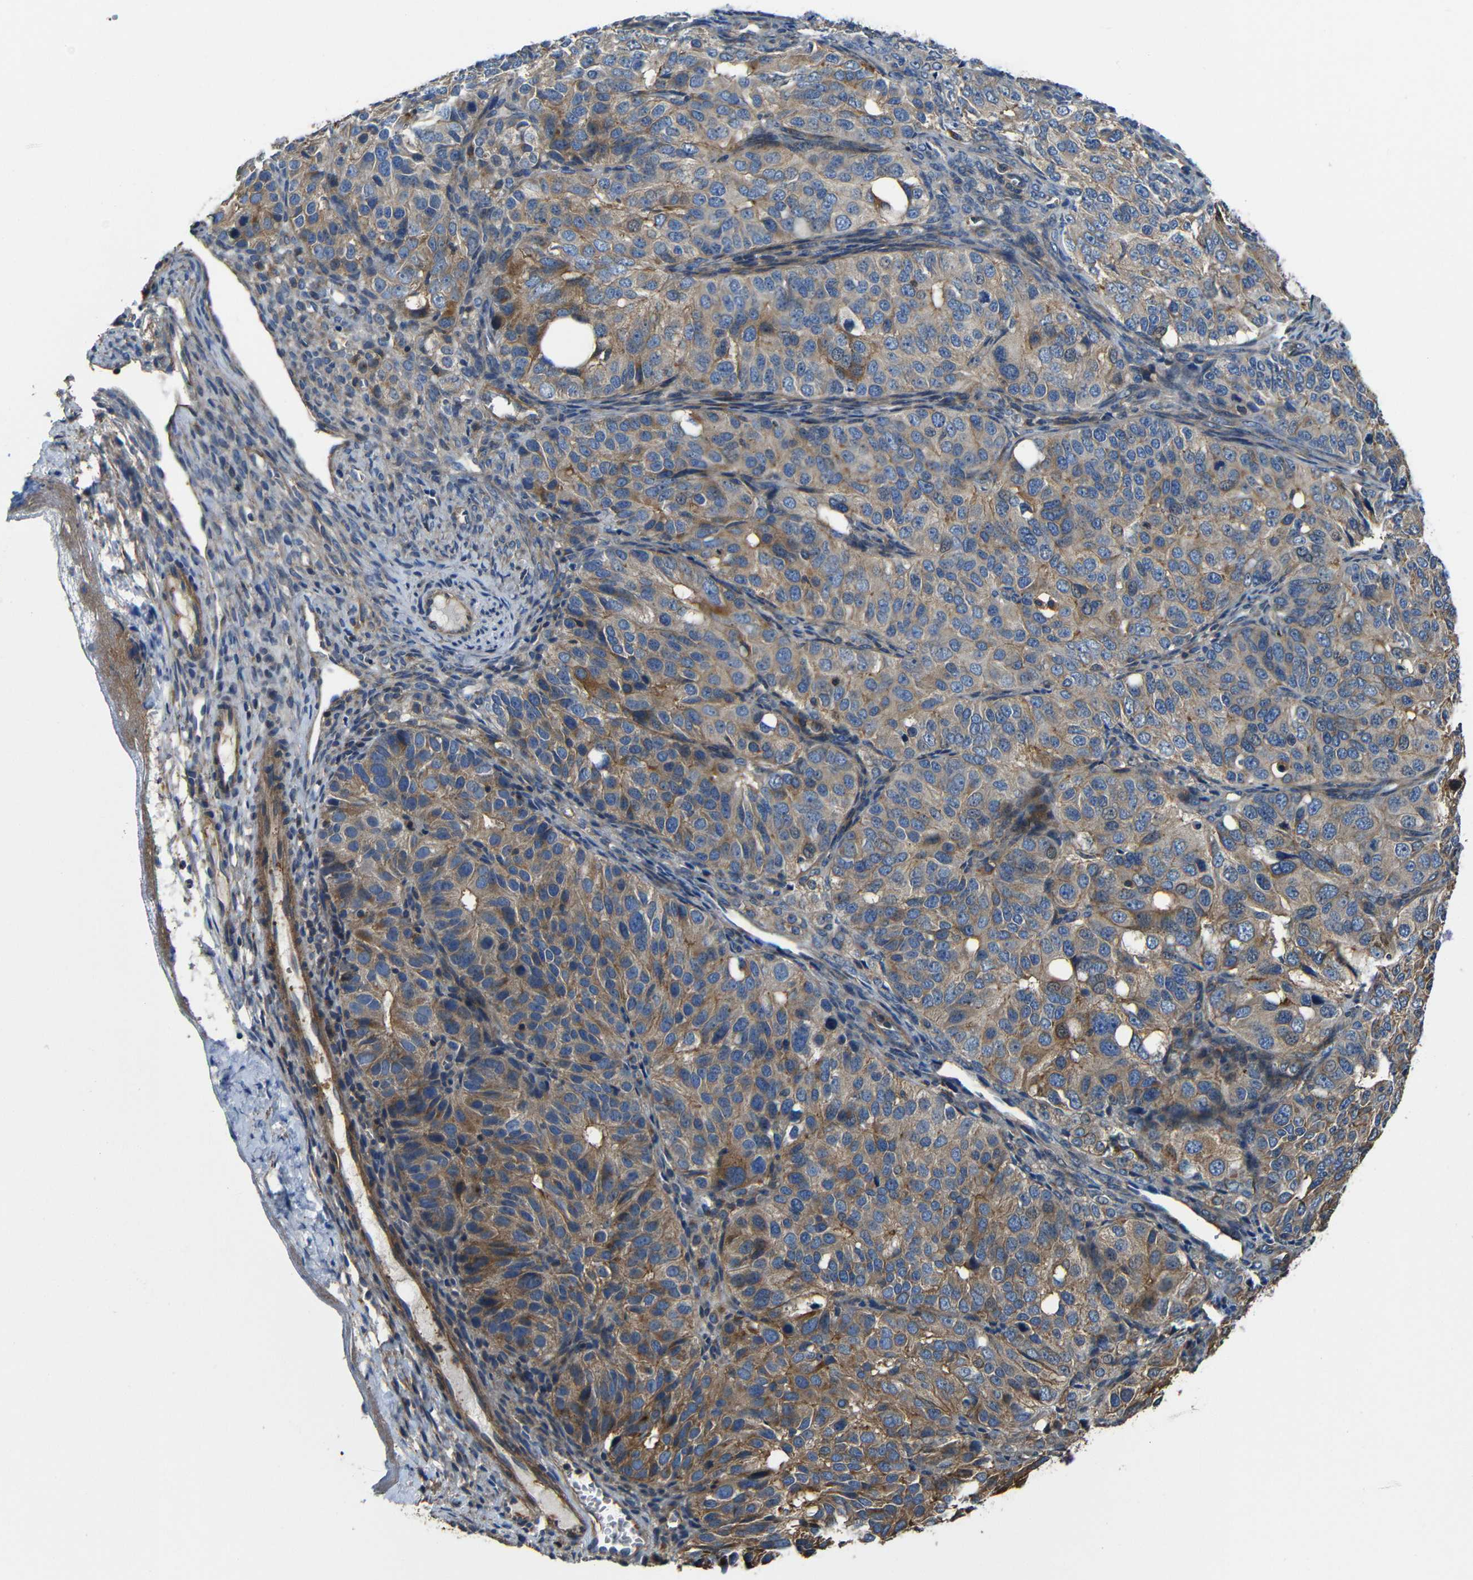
{"staining": {"intensity": "moderate", "quantity": ">75%", "location": "cytoplasmic/membranous"}, "tissue": "ovarian cancer", "cell_type": "Tumor cells", "image_type": "cancer", "snomed": [{"axis": "morphology", "description": "Carcinoma, endometroid"}, {"axis": "topography", "description": "Ovary"}], "caption": "Immunohistochemical staining of endometroid carcinoma (ovarian) displays medium levels of moderate cytoplasmic/membranous protein positivity in about >75% of tumor cells.", "gene": "GDI1", "patient": {"sex": "female", "age": 51}}